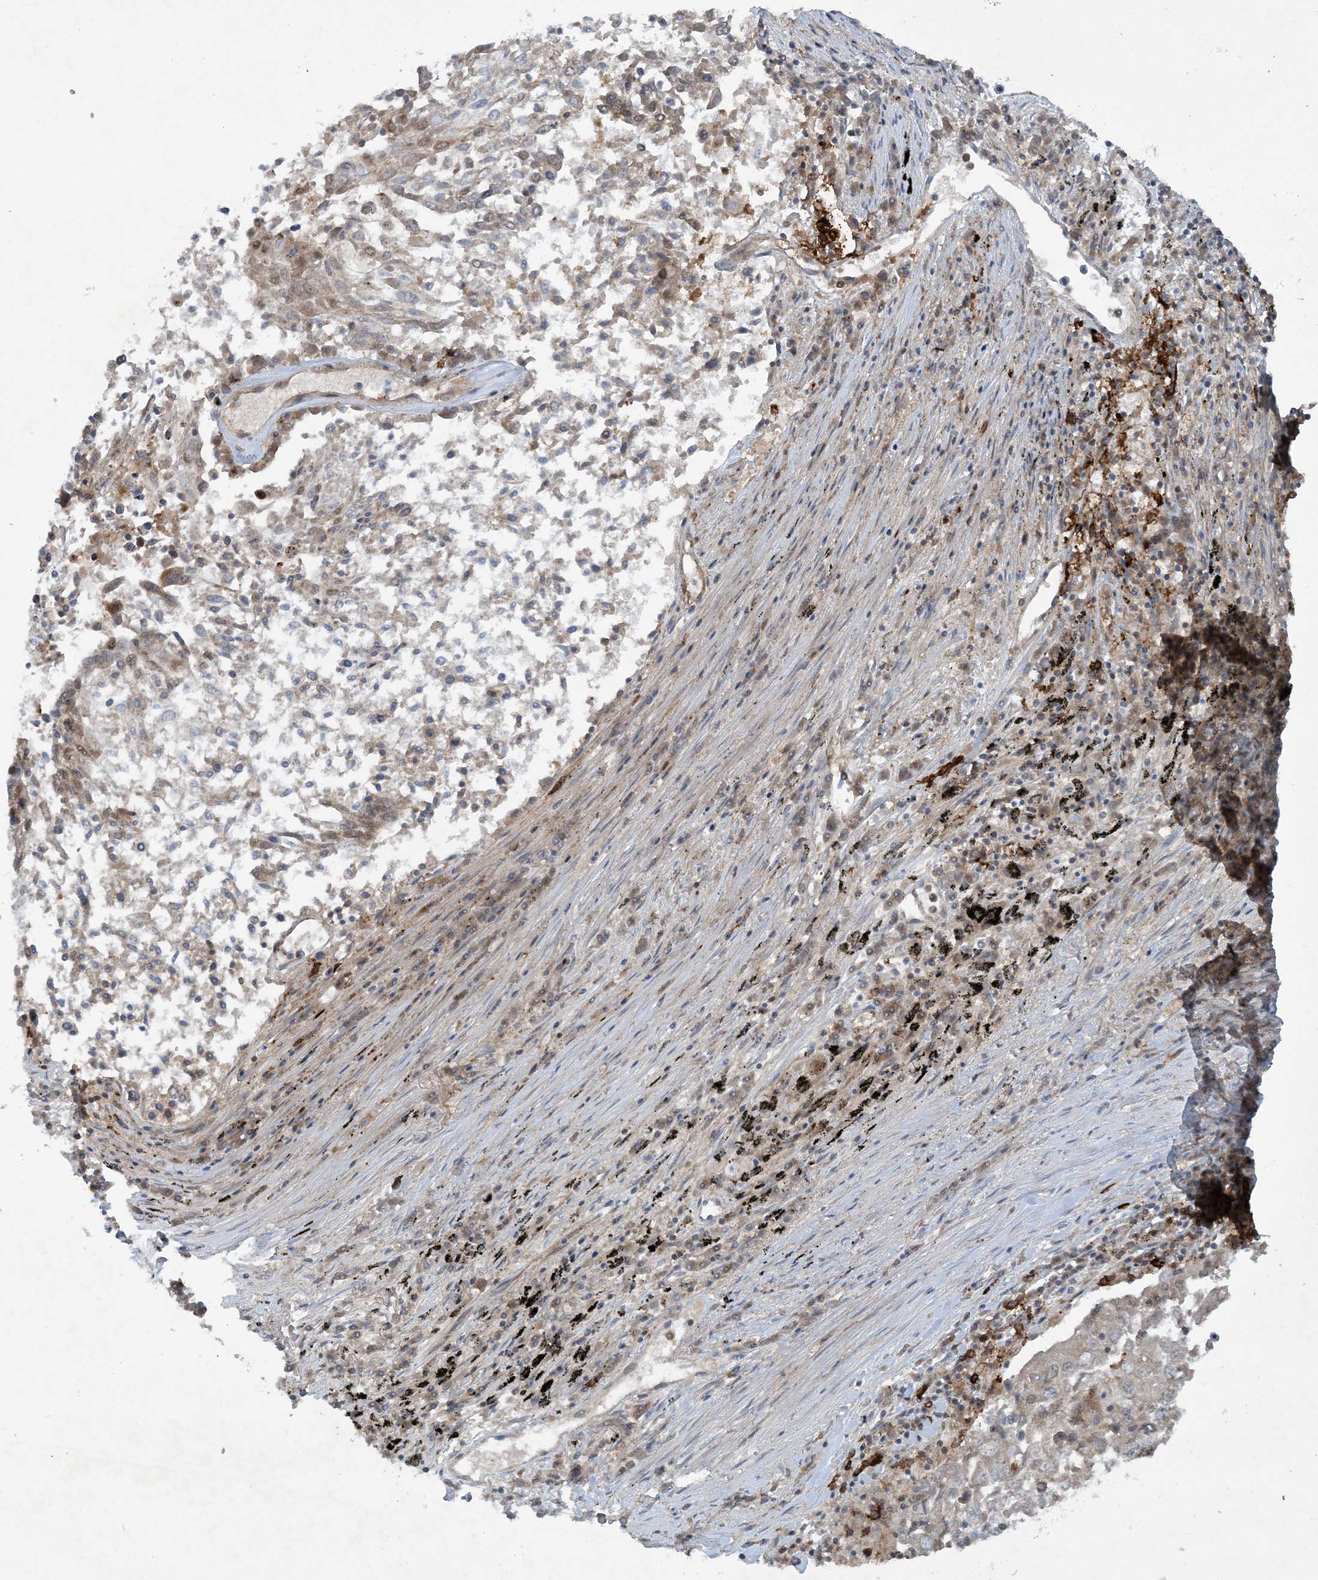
{"staining": {"intensity": "weak", "quantity": "<25%", "location": "nuclear"}, "tissue": "lung cancer", "cell_type": "Tumor cells", "image_type": "cancer", "snomed": [{"axis": "morphology", "description": "Squamous cell carcinoma, NOS"}, {"axis": "topography", "description": "Lung"}], "caption": "Immunohistochemistry image of neoplastic tissue: human lung squamous cell carcinoma stained with DAB displays no significant protein positivity in tumor cells.", "gene": "STAM2", "patient": {"sex": "male", "age": 65}}